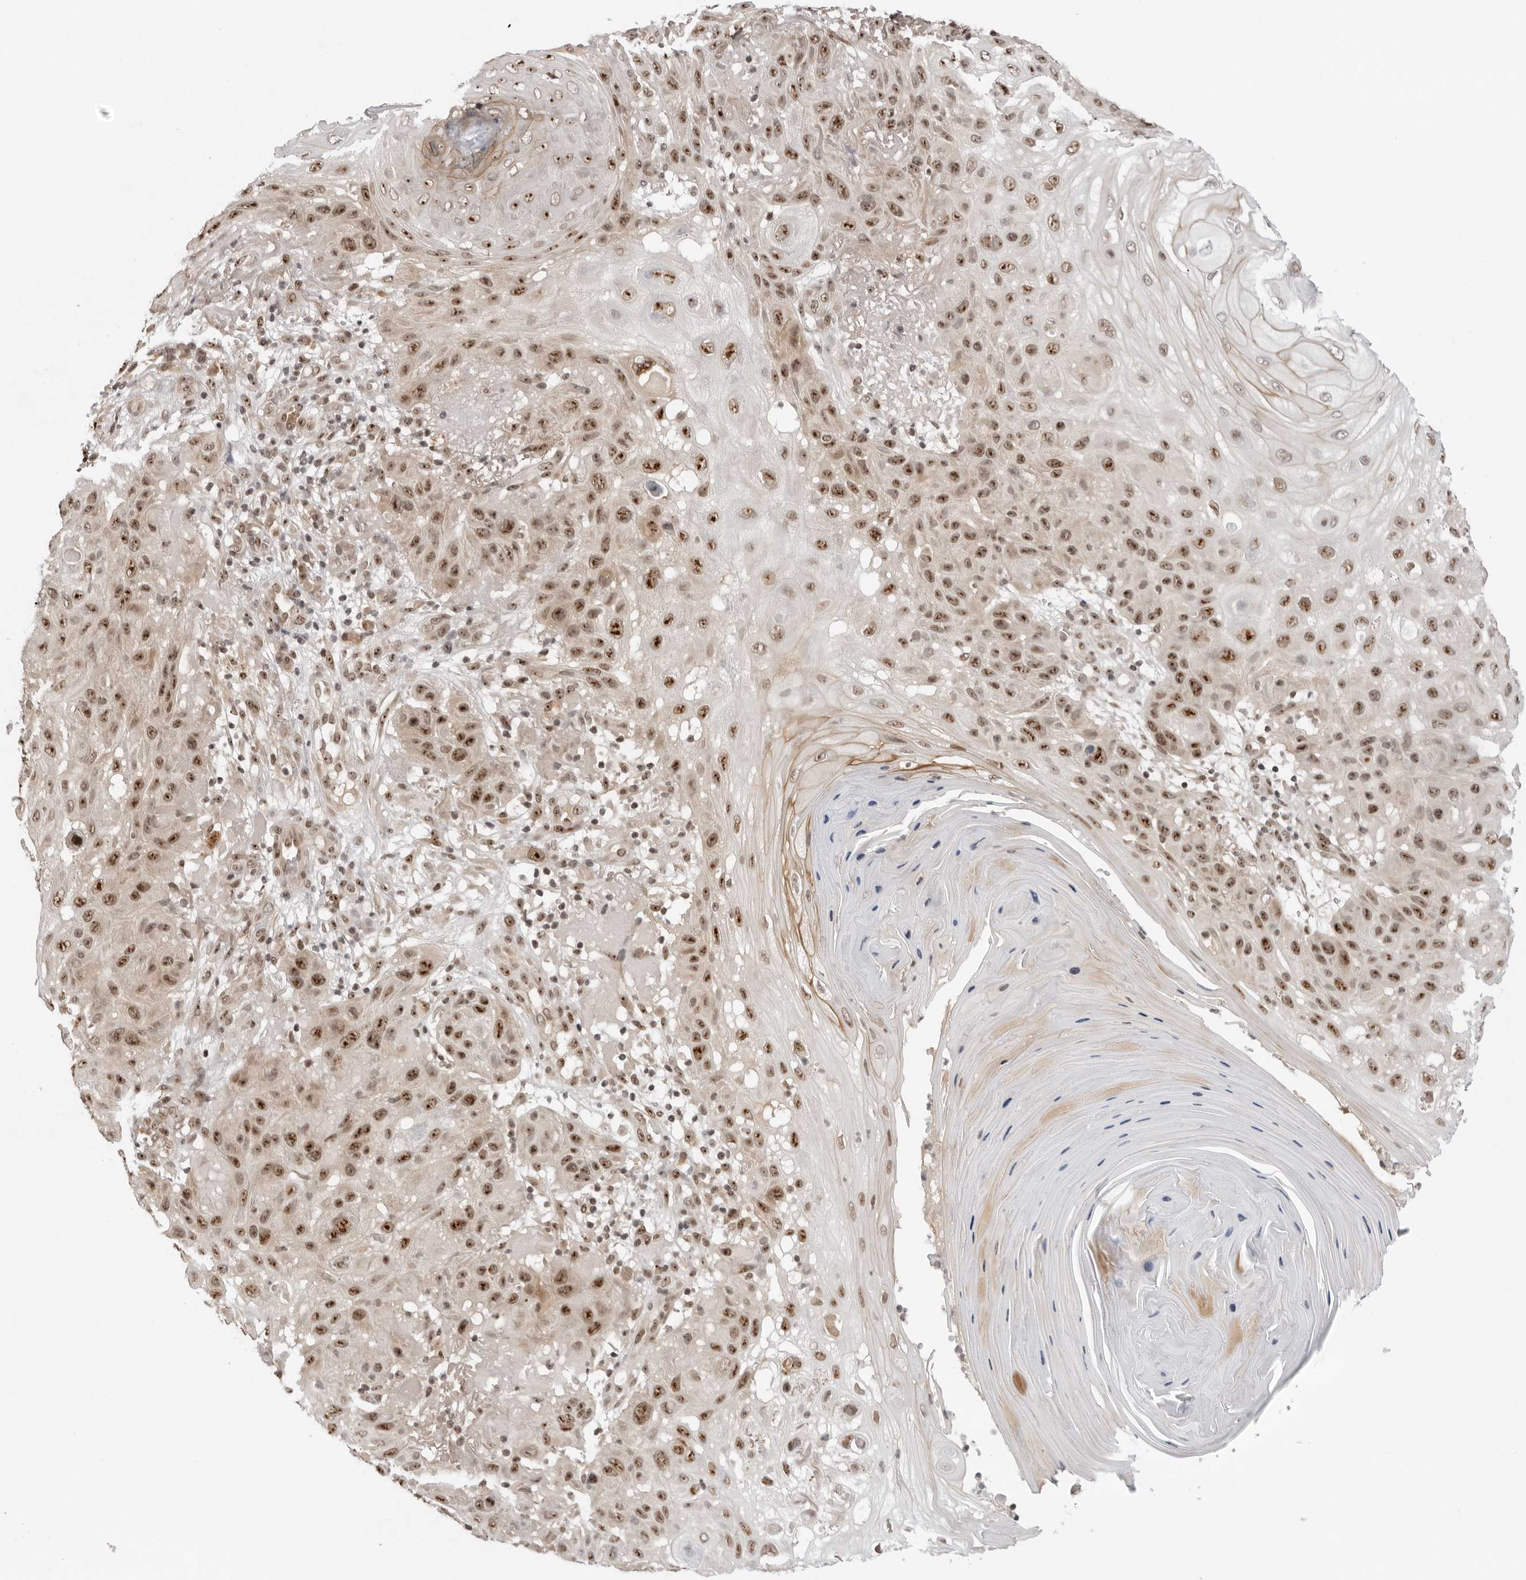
{"staining": {"intensity": "strong", "quantity": ">75%", "location": "cytoplasmic/membranous,nuclear"}, "tissue": "skin cancer", "cell_type": "Tumor cells", "image_type": "cancer", "snomed": [{"axis": "morphology", "description": "Normal tissue, NOS"}, {"axis": "morphology", "description": "Squamous cell carcinoma, NOS"}, {"axis": "topography", "description": "Skin"}], "caption": "IHC of human squamous cell carcinoma (skin) displays high levels of strong cytoplasmic/membranous and nuclear expression in approximately >75% of tumor cells.", "gene": "EXOSC10", "patient": {"sex": "female", "age": 96}}